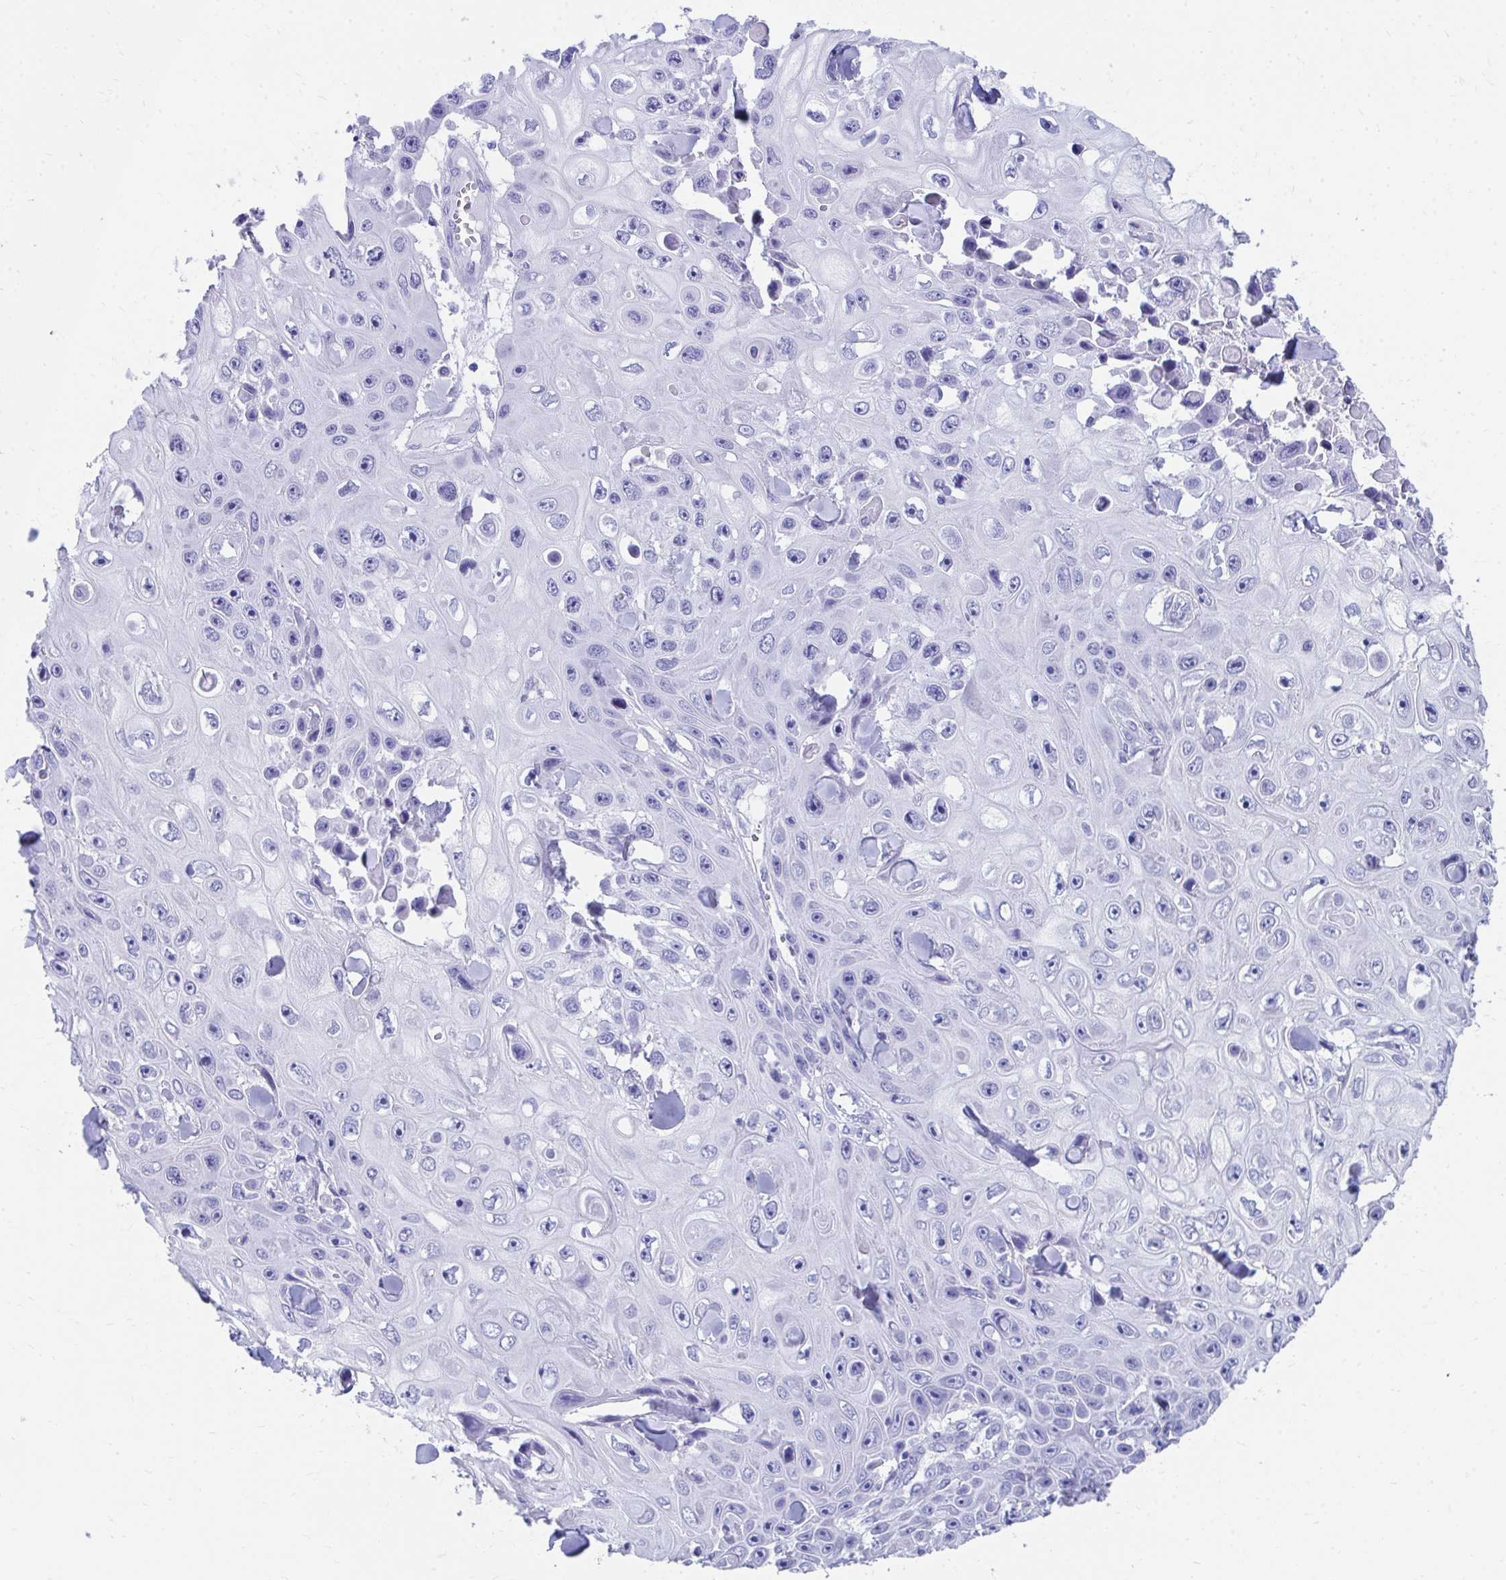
{"staining": {"intensity": "negative", "quantity": "none", "location": "none"}, "tissue": "skin cancer", "cell_type": "Tumor cells", "image_type": "cancer", "snomed": [{"axis": "morphology", "description": "Squamous cell carcinoma, NOS"}, {"axis": "topography", "description": "Skin"}], "caption": "Immunohistochemistry of human skin cancer exhibits no positivity in tumor cells.", "gene": "HGD", "patient": {"sex": "male", "age": 82}}